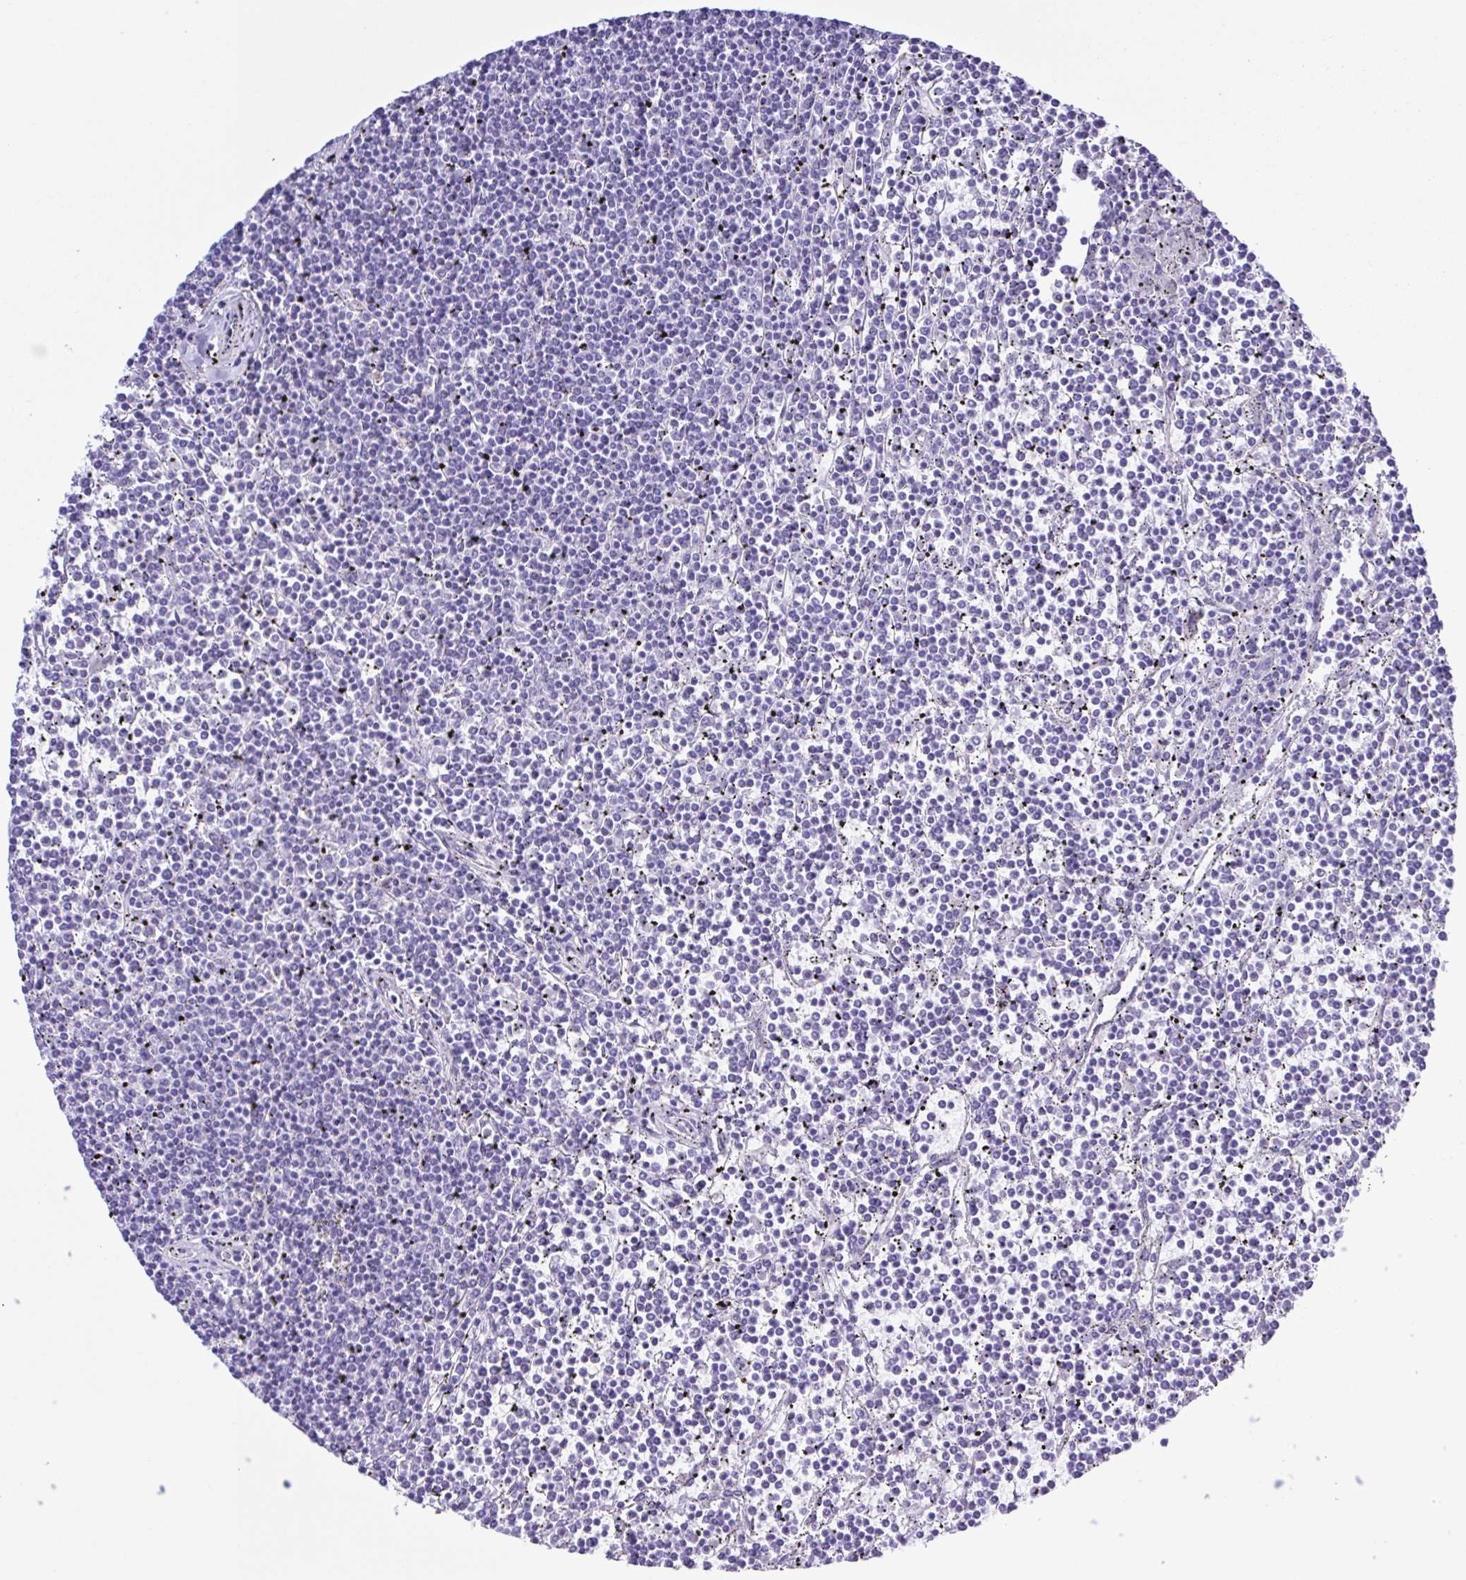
{"staining": {"intensity": "negative", "quantity": "none", "location": "none"}, "tissue": "lymphoma", "cell_type": "Tumor cells", "image_type": "cancer", "snomed": [{"axis": "morphology", "description": "Malignant lymphoma, non-Hodgkin's type, Low grade"}, {"axis": "topography", "description": "Spleen"}], "caption": "This is an immunohistochemistry photomicrograph of human lymphoma. There is no staining in tumor cells.", "gene": "CYP11A1", "patient": {"sex": "female", "age": 19}}